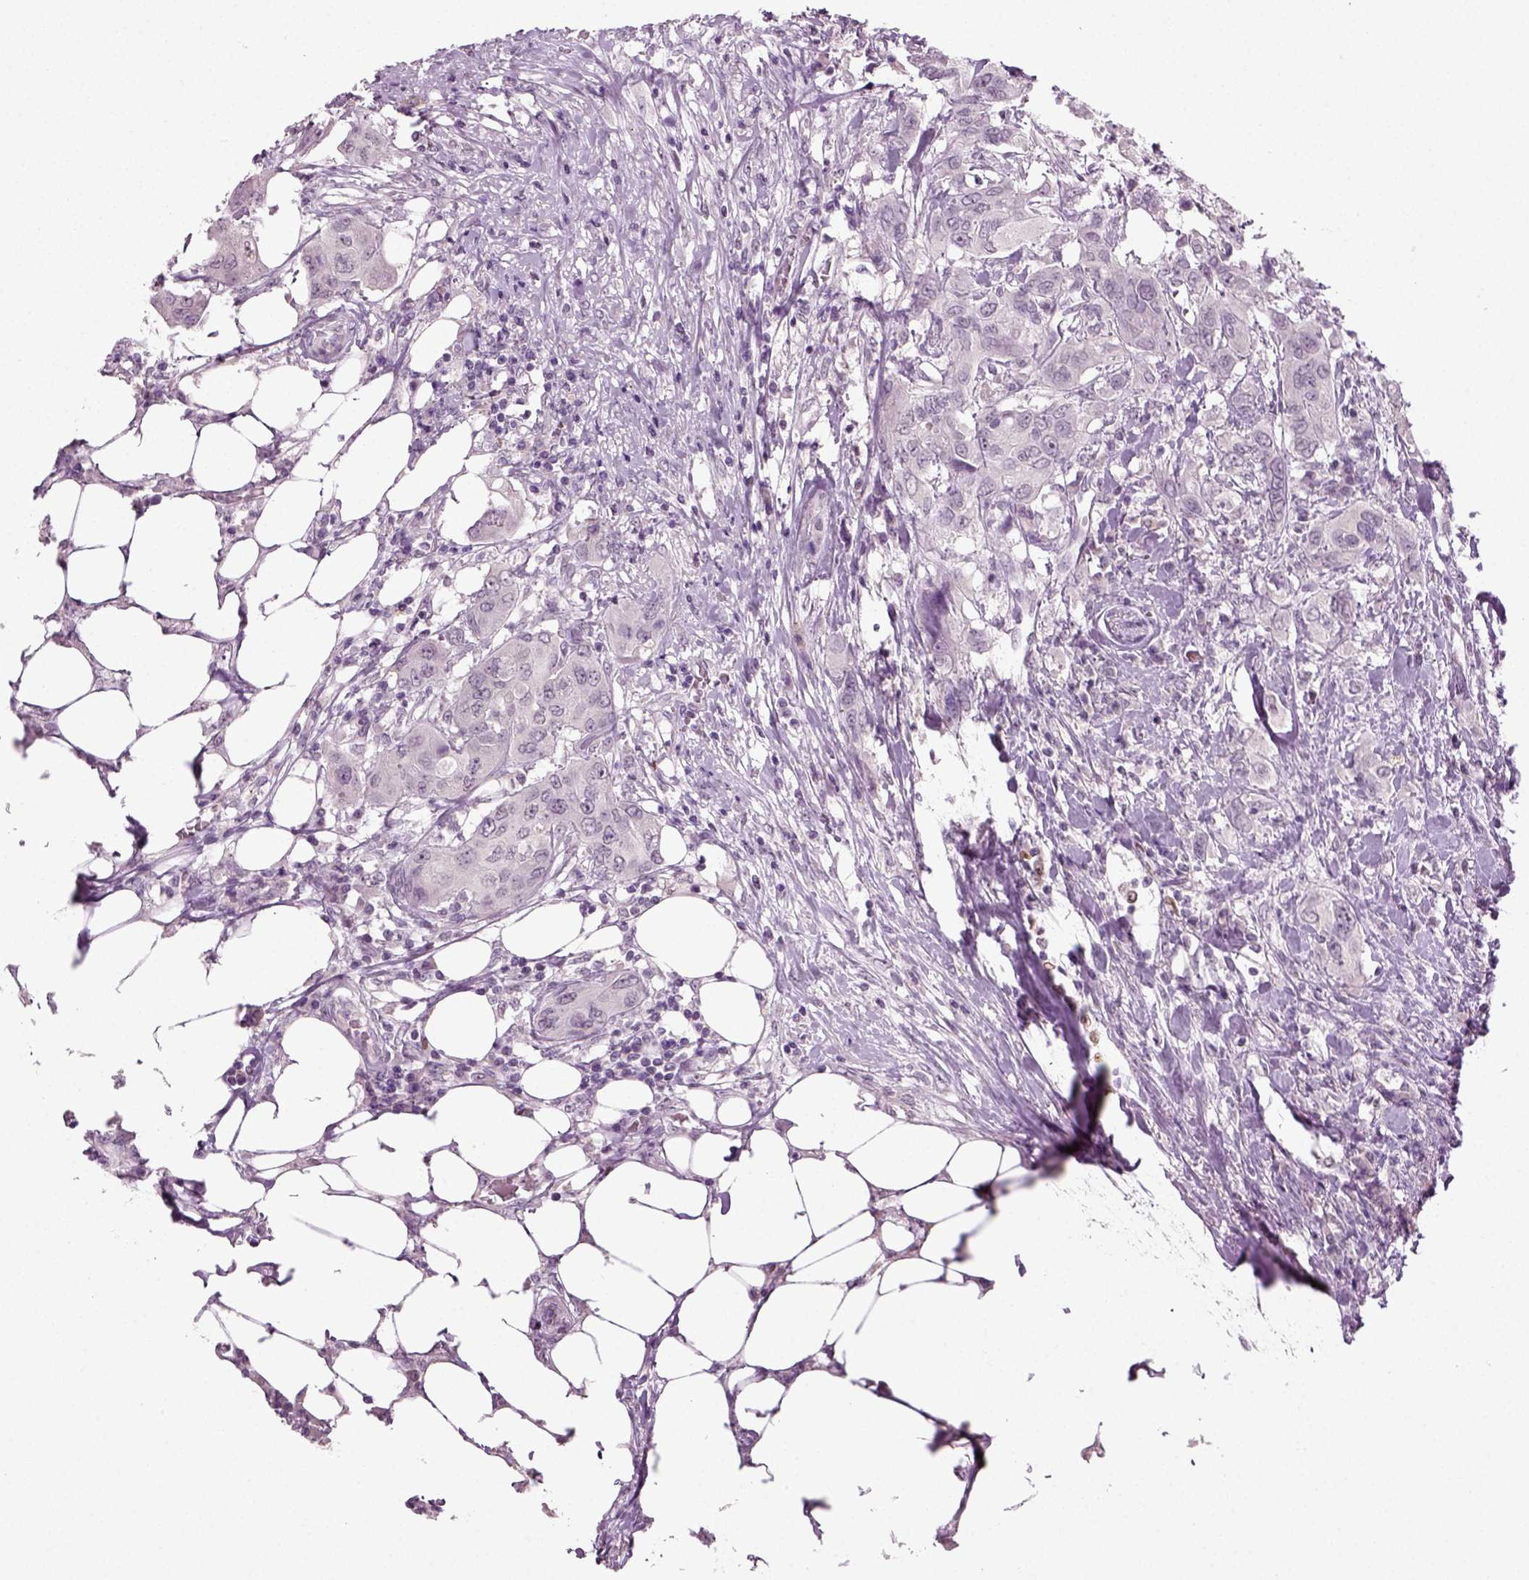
{"staining": {"intensity": "negative", "quantity": "none", "location": "none"}, "tissue": "urothelial cancer", "cell_type": "Tumor cells", "image_type": "cancer", "snomed": [{"axis": "morphology", "description": "Urothelial carcinoma, NOS"}, {"axis": "morphology", "description": "Urothelial carcinoma, High grade"}, {"axis": "topography", "description": "Urinary bladder"}], "caption": "IHC histopathology image of human high-grade urothelial carcinoma stained for a protein (brown), which displays no expression in tumor cells. (Stains: DAB (3,3'-diaminobenzidine) immunohistochemistry (IHC) with hematoxylin counter stain, Microscopy: brightfield microscopy at high magnification).", "gene": "SYNGAP1", "patient": {"sex": "male", "age": 63}}